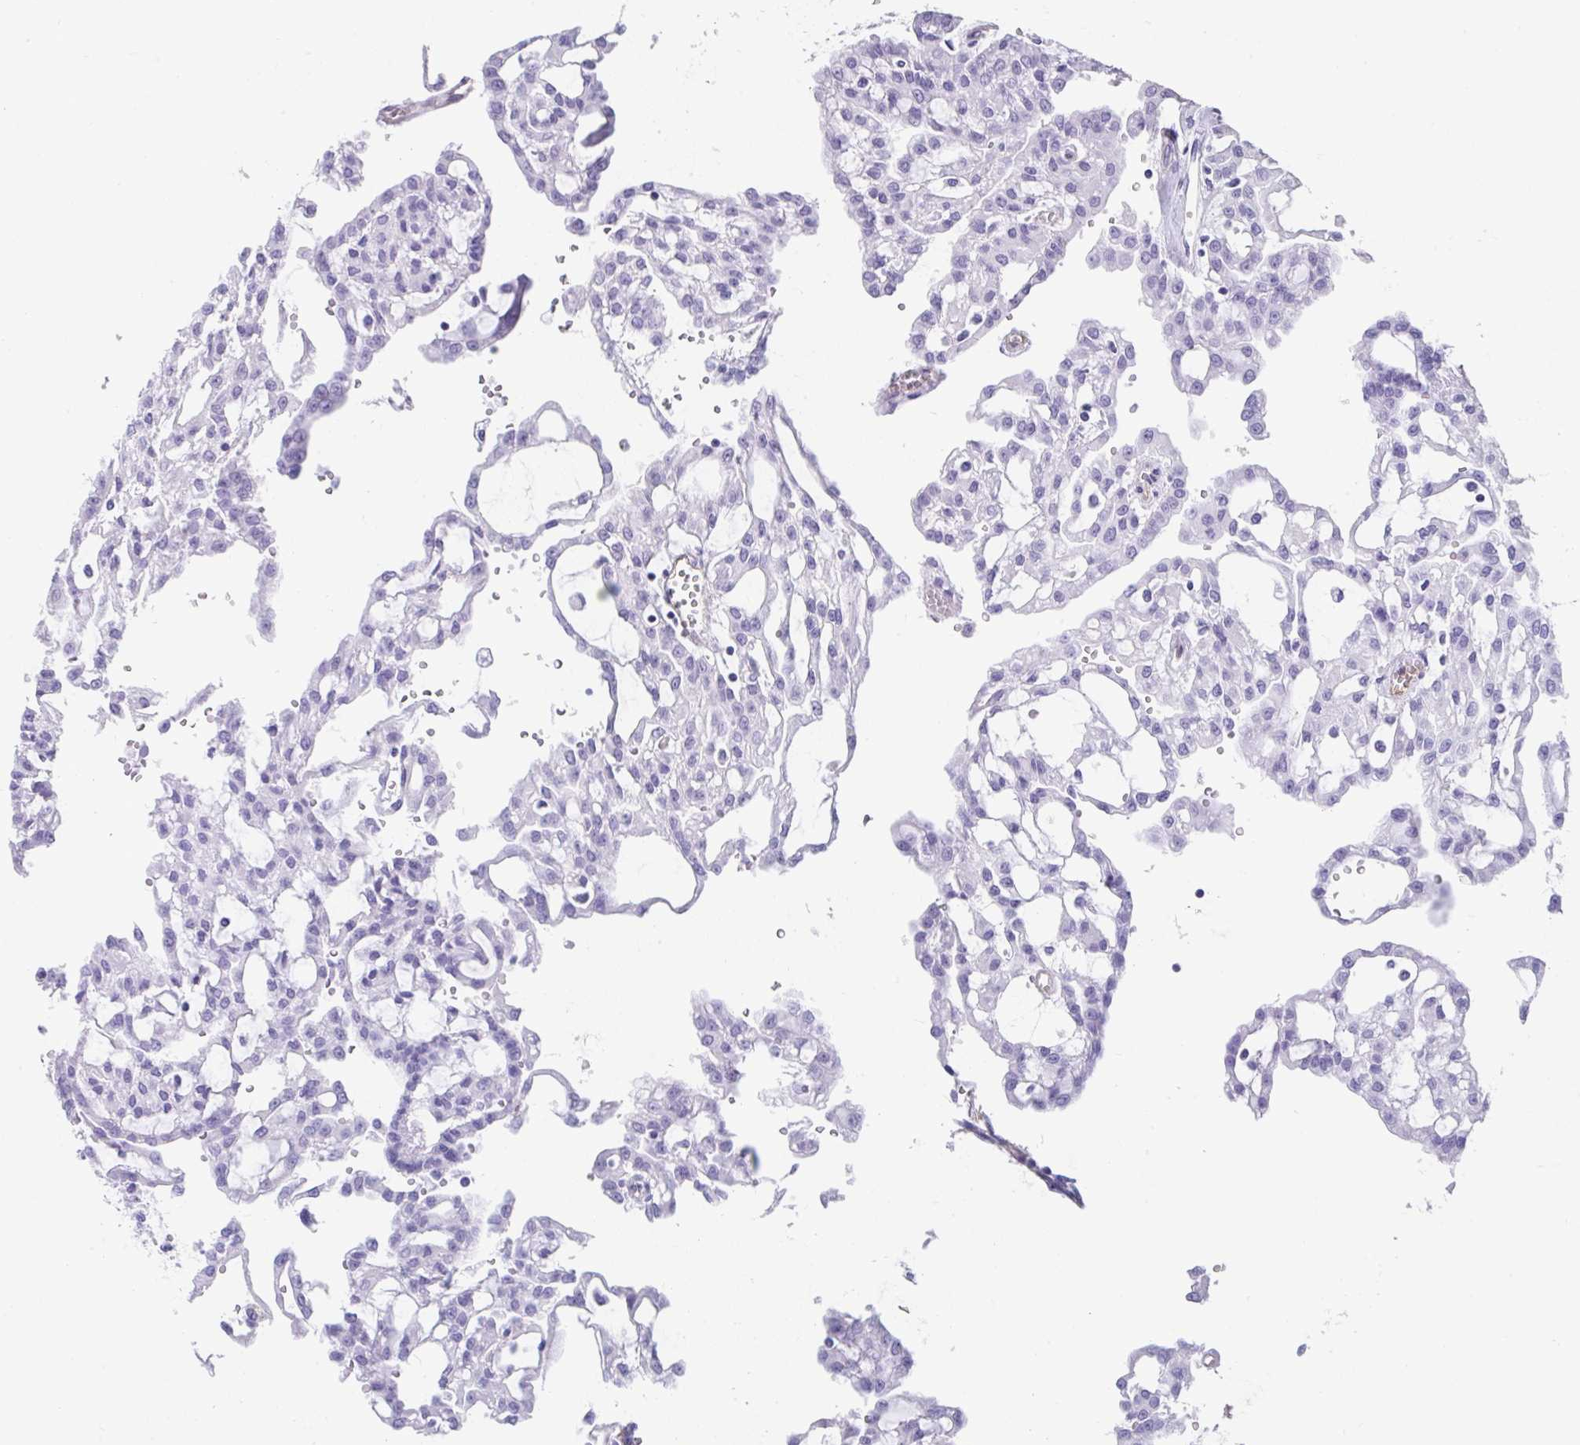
{"staining": {"intensity": "negative", "quantity": "none", "location": "none"}, "tissue": "renal cancer", "cell_type": "Tumor cells", "image_type": "cancer", "snomed": [{"axis": "morphology", "description": "Adenocarcinoma, NOS"}, {"axis": "topography", "description": "Kidney"}], "caption": "DAB (3,3'-diaminobenzidine) immunohistochemical staining of human renal adenocarcinoma demonstrates no significant expression in tumor cells. The staining is performed using DAB (3,3'-diaminobenzidine) brown chromogen with nuclei counter-stained in using hematoxylin.", "gene": "FAM107A", "patient": {"sex": "male", "age": 63}}